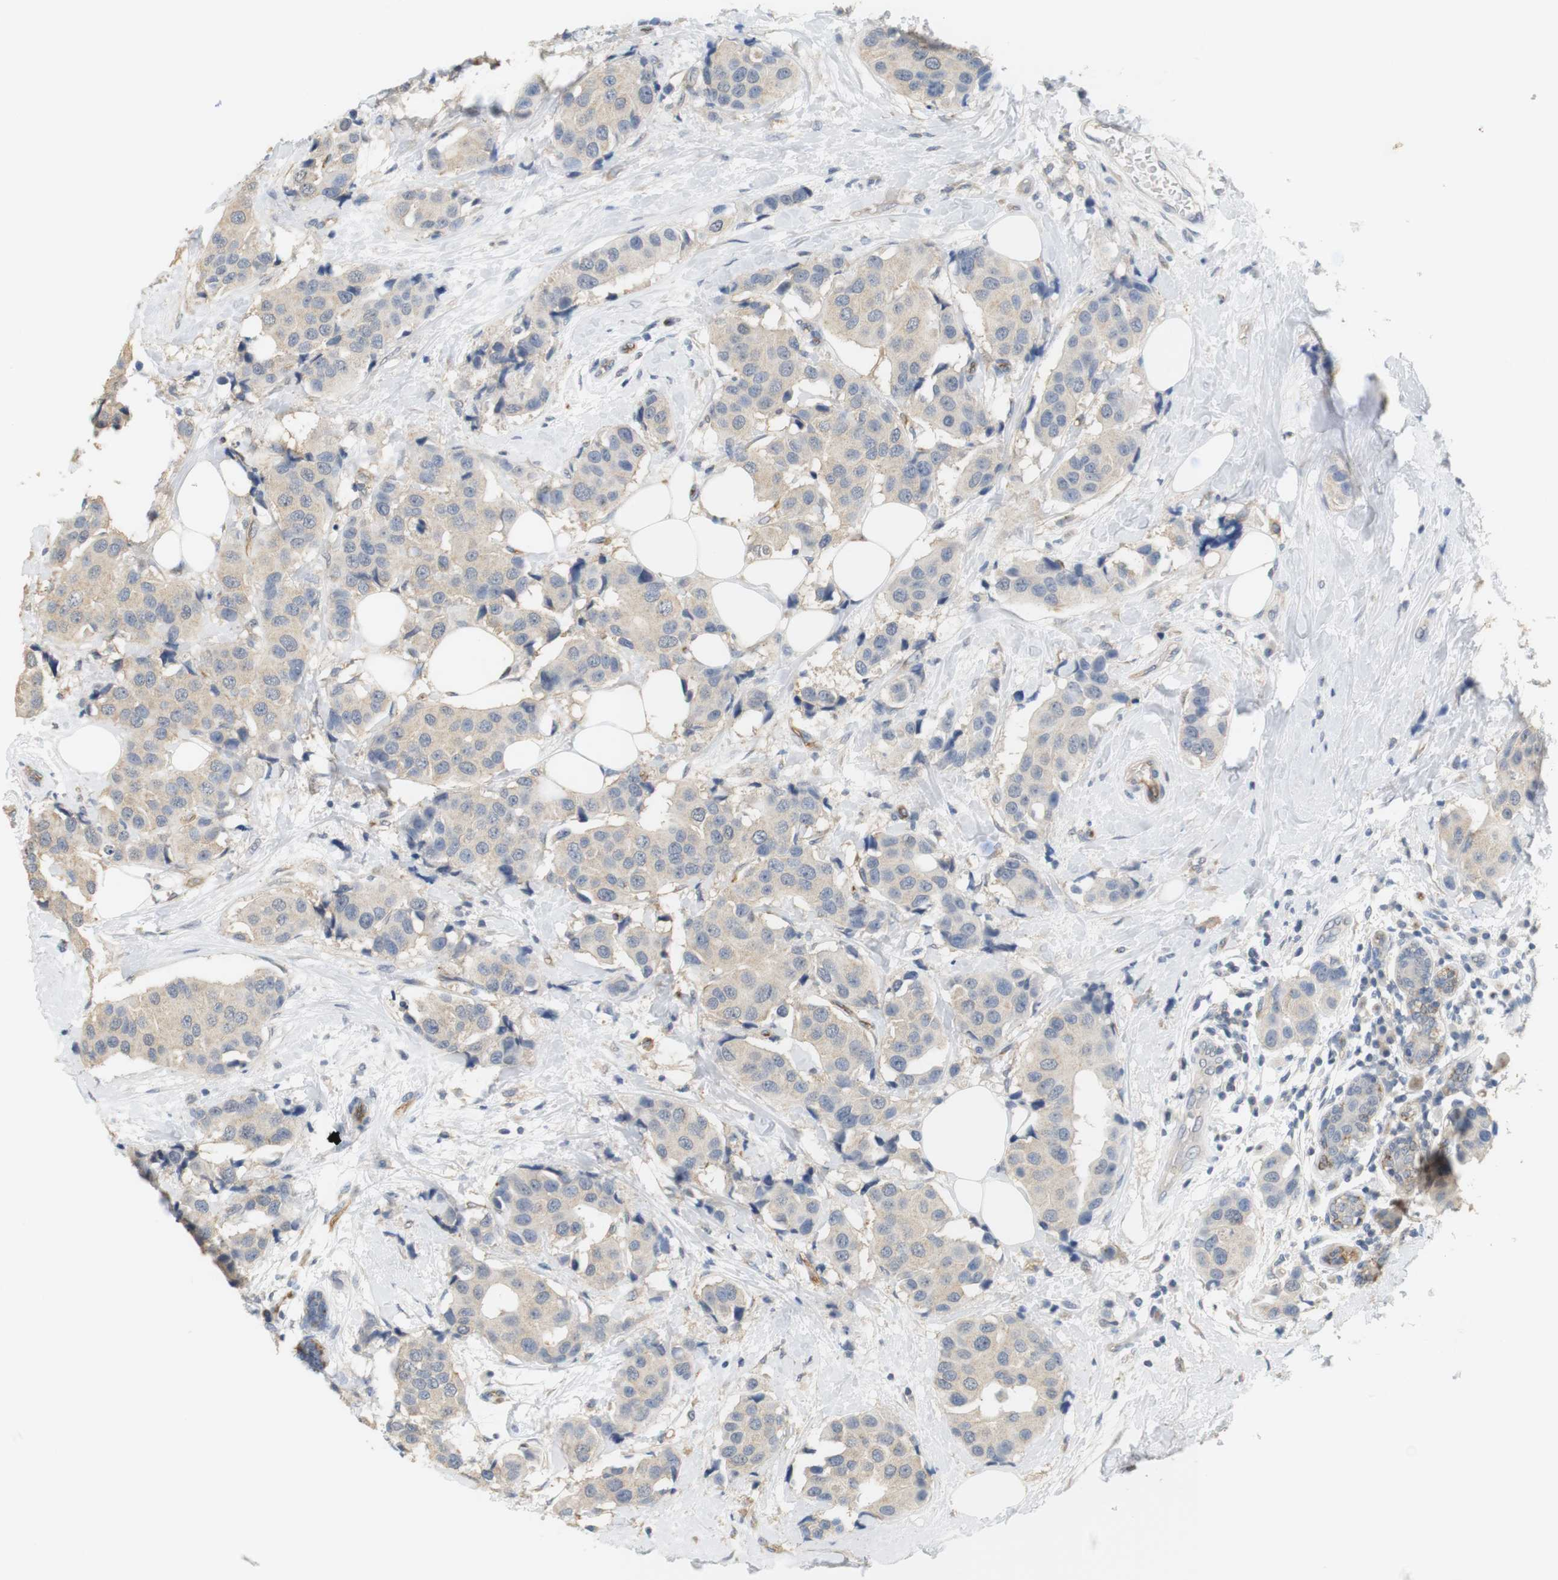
{"staining": {"intensity": "negative", "quantity": "none", "location": "none"}, "tissue": "breast cancer", "cell_type": "Tumor cells", "image_type": "cancer", "snomed": [{"axis": "morphology", "description": "Normal tissue, NOS"}, {"axis": "morphology", "description": "Duct carcinoma"}, {"axis": "topography", "description": "Breast"}], "caption": "This is an immunohistochemistry (IHC) micrograph of human invasive ductal carcinoma (breast). There is no positivity in tumor cells.", "gene": "OSR1", "patient": {"sex": "female", "age": 39}}